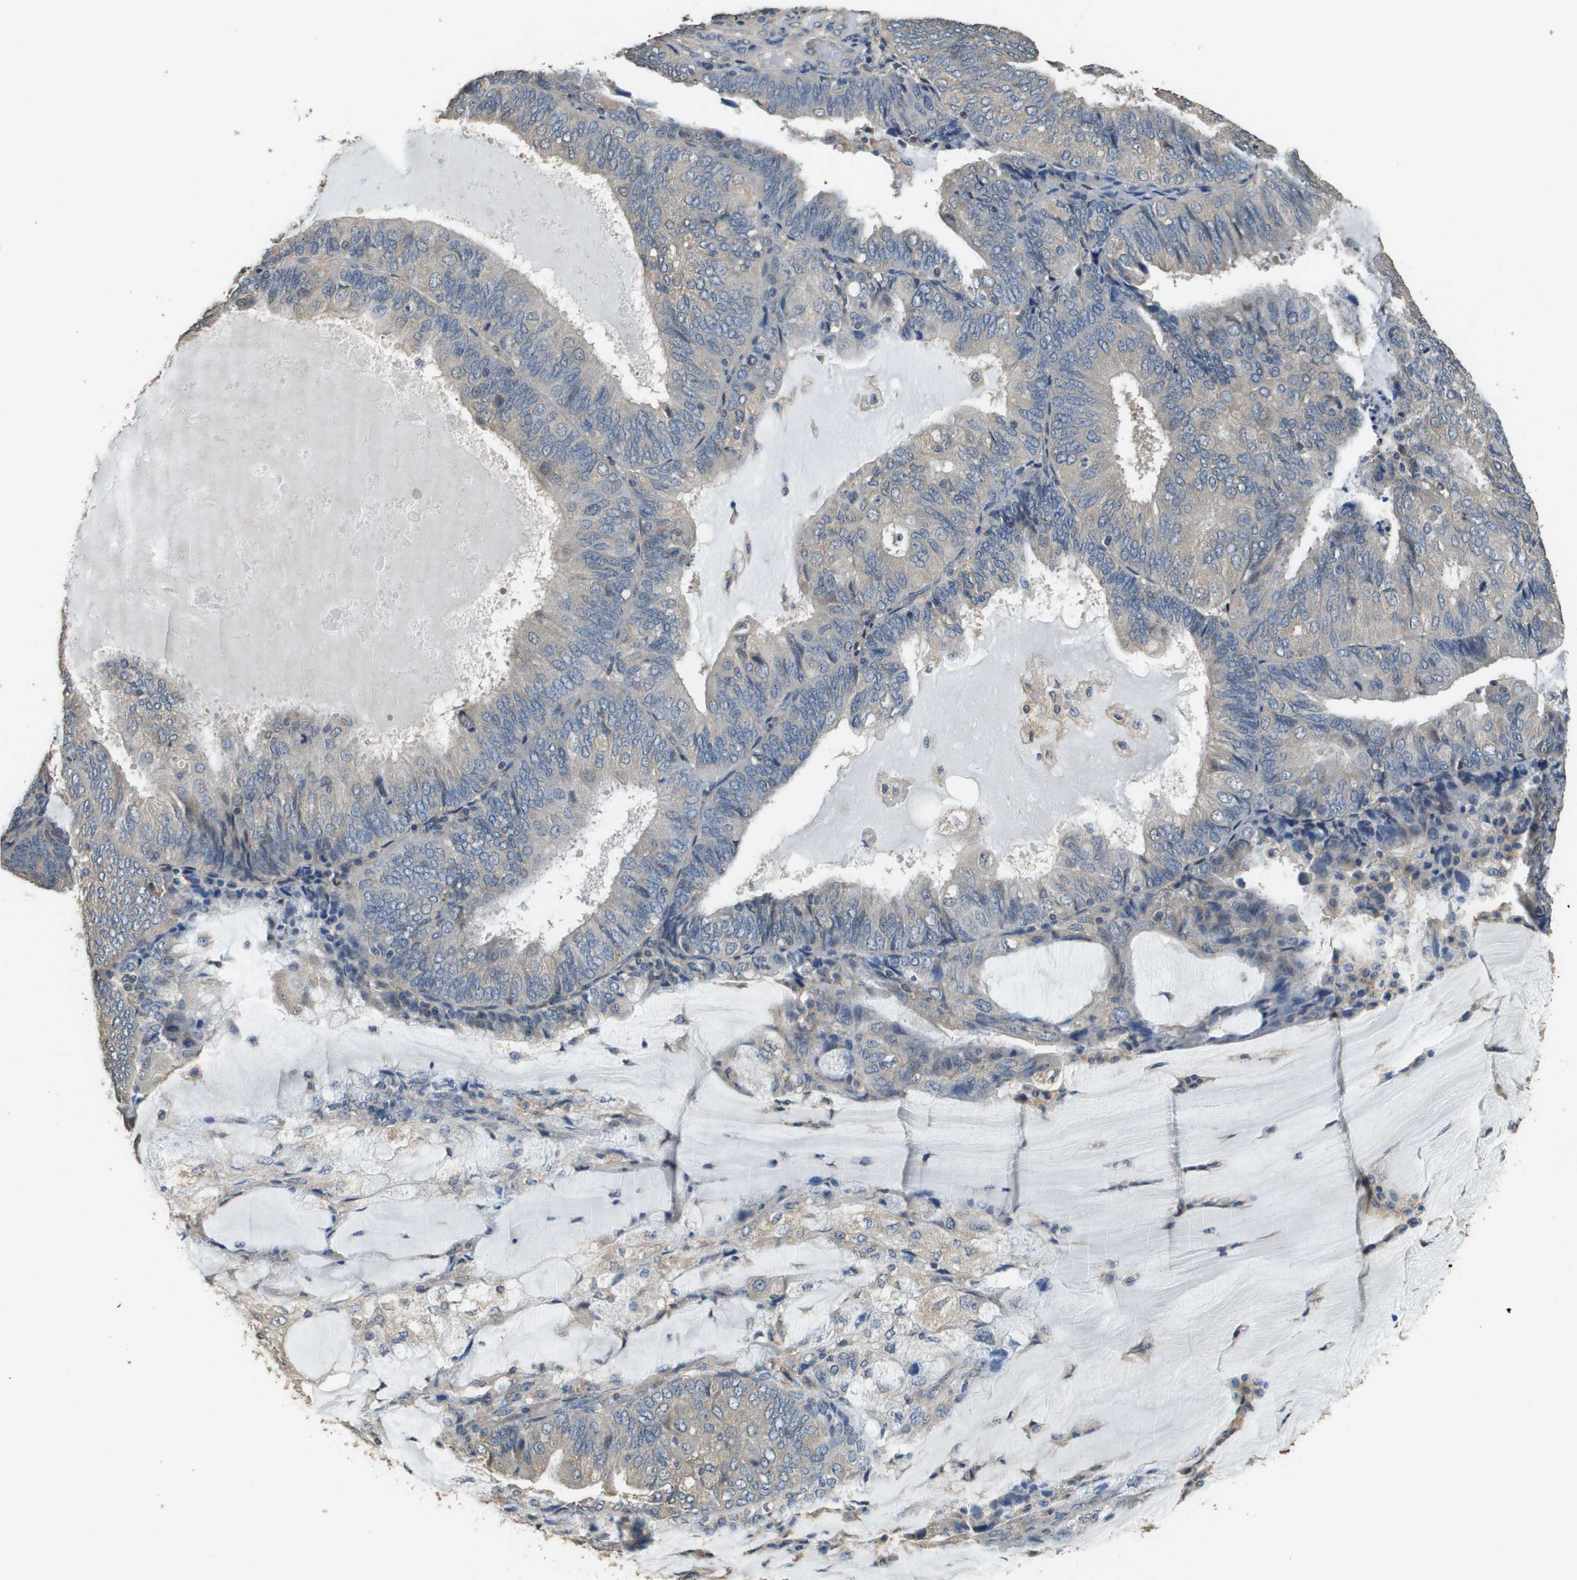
{"staining": {"intensity": "negative", "quantity": "none", "location": "none"}, "tissue": "endometrial cancer", "cell_type": "Tumor cells", "image_type": "cancer", "snomed": [{"axis": "morphology", "description": "Adenocarcinoma, NOS"}, {"axis": "topography", "description": "Endometrium"}], "caption": "A high-resolution micrograph shows IHC staining of adenocarcinoma (endometrial), which displays no significant positivity in tumor cells.", "gene": "RAB6B", "patient": {"sex": "female", "age": 81}}